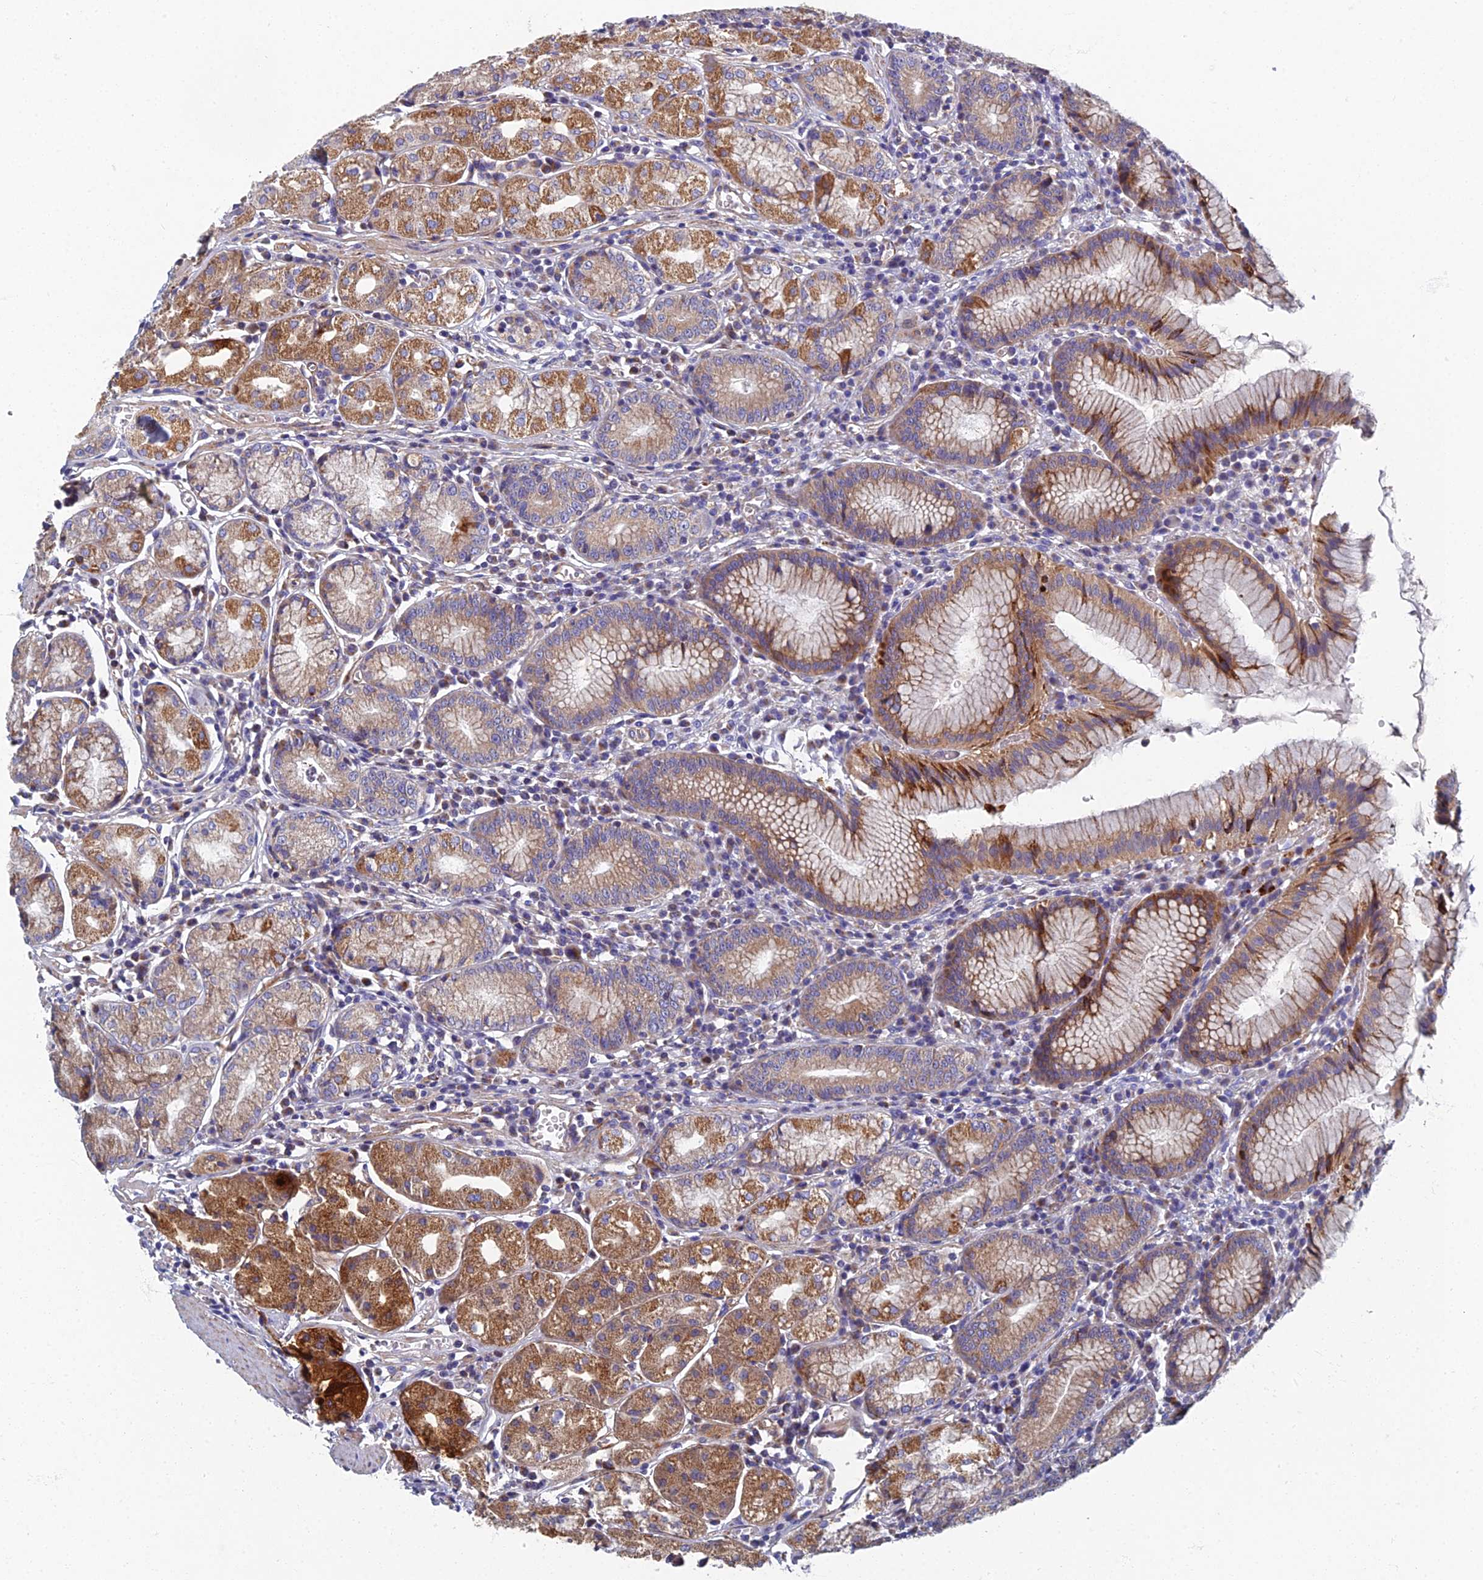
{"staining": {"intensity": "moderate", "quantity": ">75%", "location": "cytoplasmic/membranous"}, "tissue": "stomach", "cell_type": "Glandular cells", "image_type": "normal", "snomed": [{"axis": "morphology", "description": "Normal tissue, NOS"}, {"axis": "topography", "description": "Stomach"}], "caption": "Immunohistochemistry histopathology image of benign stomach: stomach stained using immunohistochemistry (IHC) shows medium levels of moderate protein expression localized specifically in the cytoplasmic/membranous of glandular cells, appearing as a cytoplasmic/membranous brown color.", "gene": "RNASEK", "patient": {"sex": "male", "age": 55}}